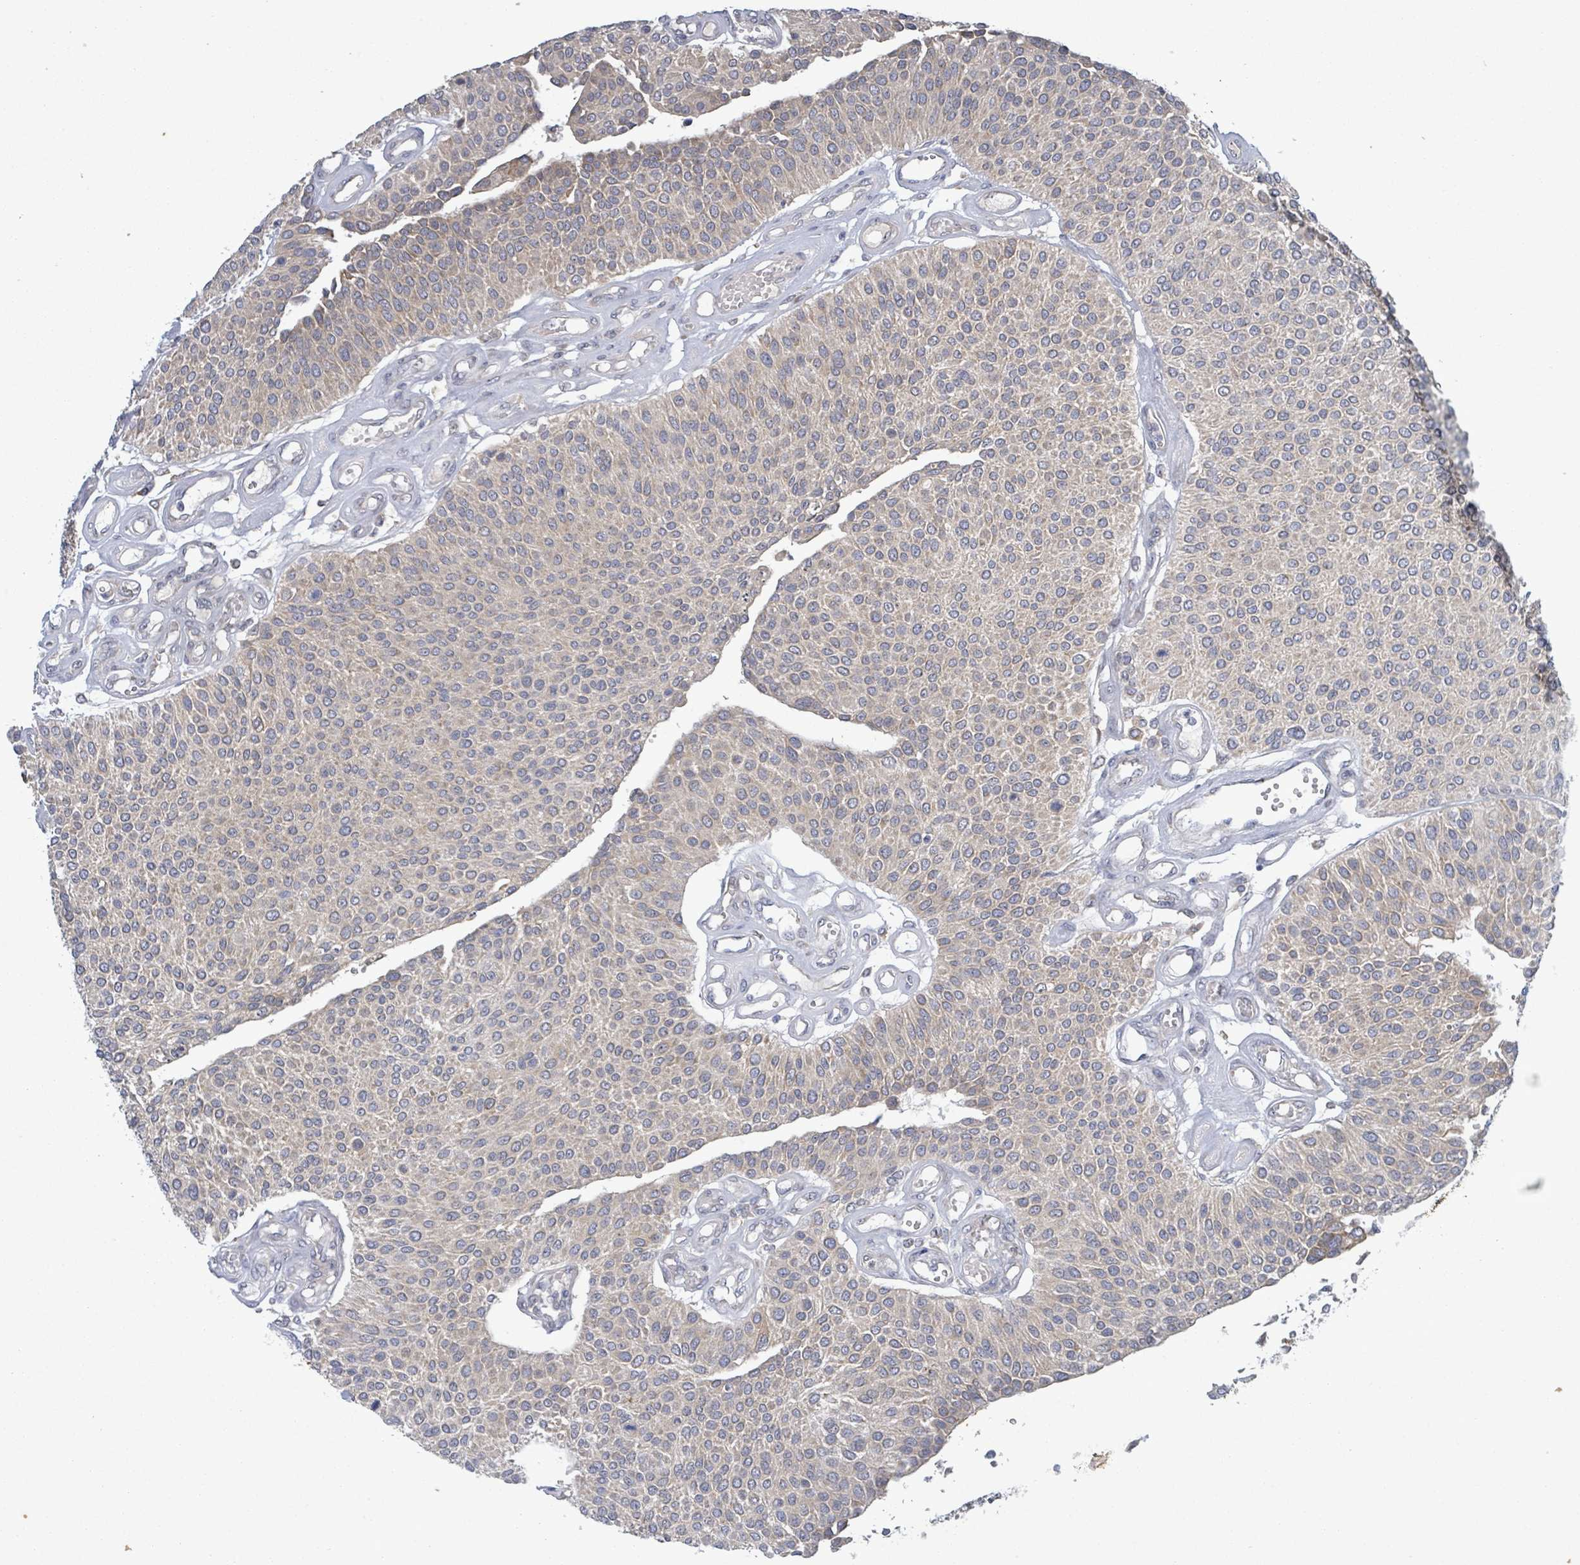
{"staining": {"intensity": "weak", "quantity": "<25%", "location": "cytoplasmic/membranous"}, "tissue": "urothelial cancer", "cell_type": "Tumor cells", "image_type": "cancer", "snomed": [{"axis": "morphology", "description": "Urothelial carcinoma, NOS"}, {"axis": "topography", "description": "Urinary bladder"}], "caption": "Tumor cells show no significant protein staining in transitional cell carcinoma. (IHC, brightfield microscopy, high magnification).", "gene": "ATP13A1", "patient": {"sex": "male", "age": 55}}